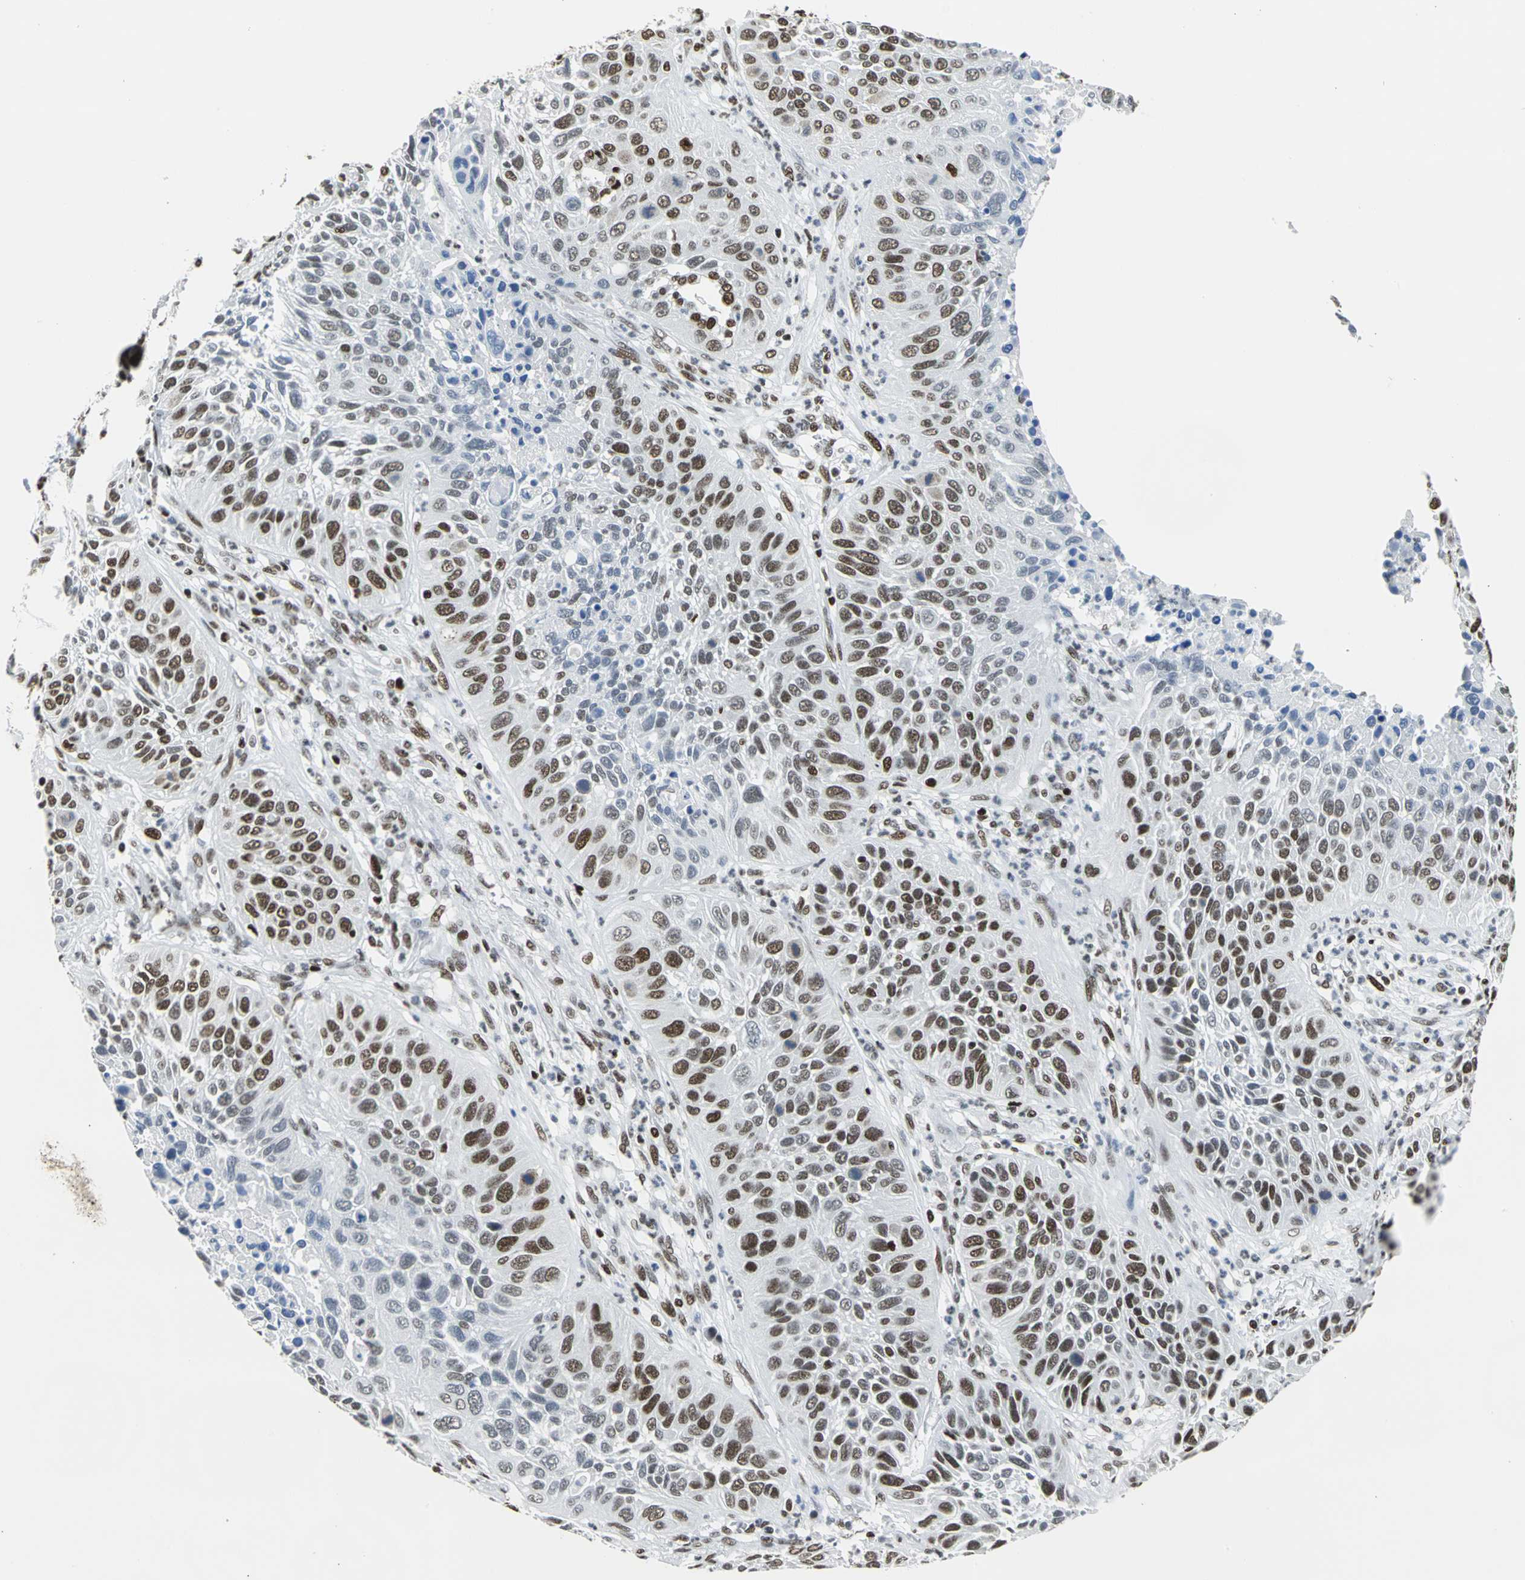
{"staining": {"intensity": "strong", "quantity": "25%-75%", "location": "nuclear"}, "tissue": "lung cancer", "cell_type": "Tumor cells", "image_type": "cancer", "snomed": [{"axis": "morphology", "description": "Squamous cell carcinoma, NOS"}, {"axis": "topography", "description": "Lung"}], "caption": "A photomicrograph showing strong nuclear expression in approximately 25%-75% of tumor cells in lung squamous cell carcinoma, as visualized by brown immunohistochemical staining.", "gene": "HNRNPD", "patient": {"sex": "female", "age": 76}}